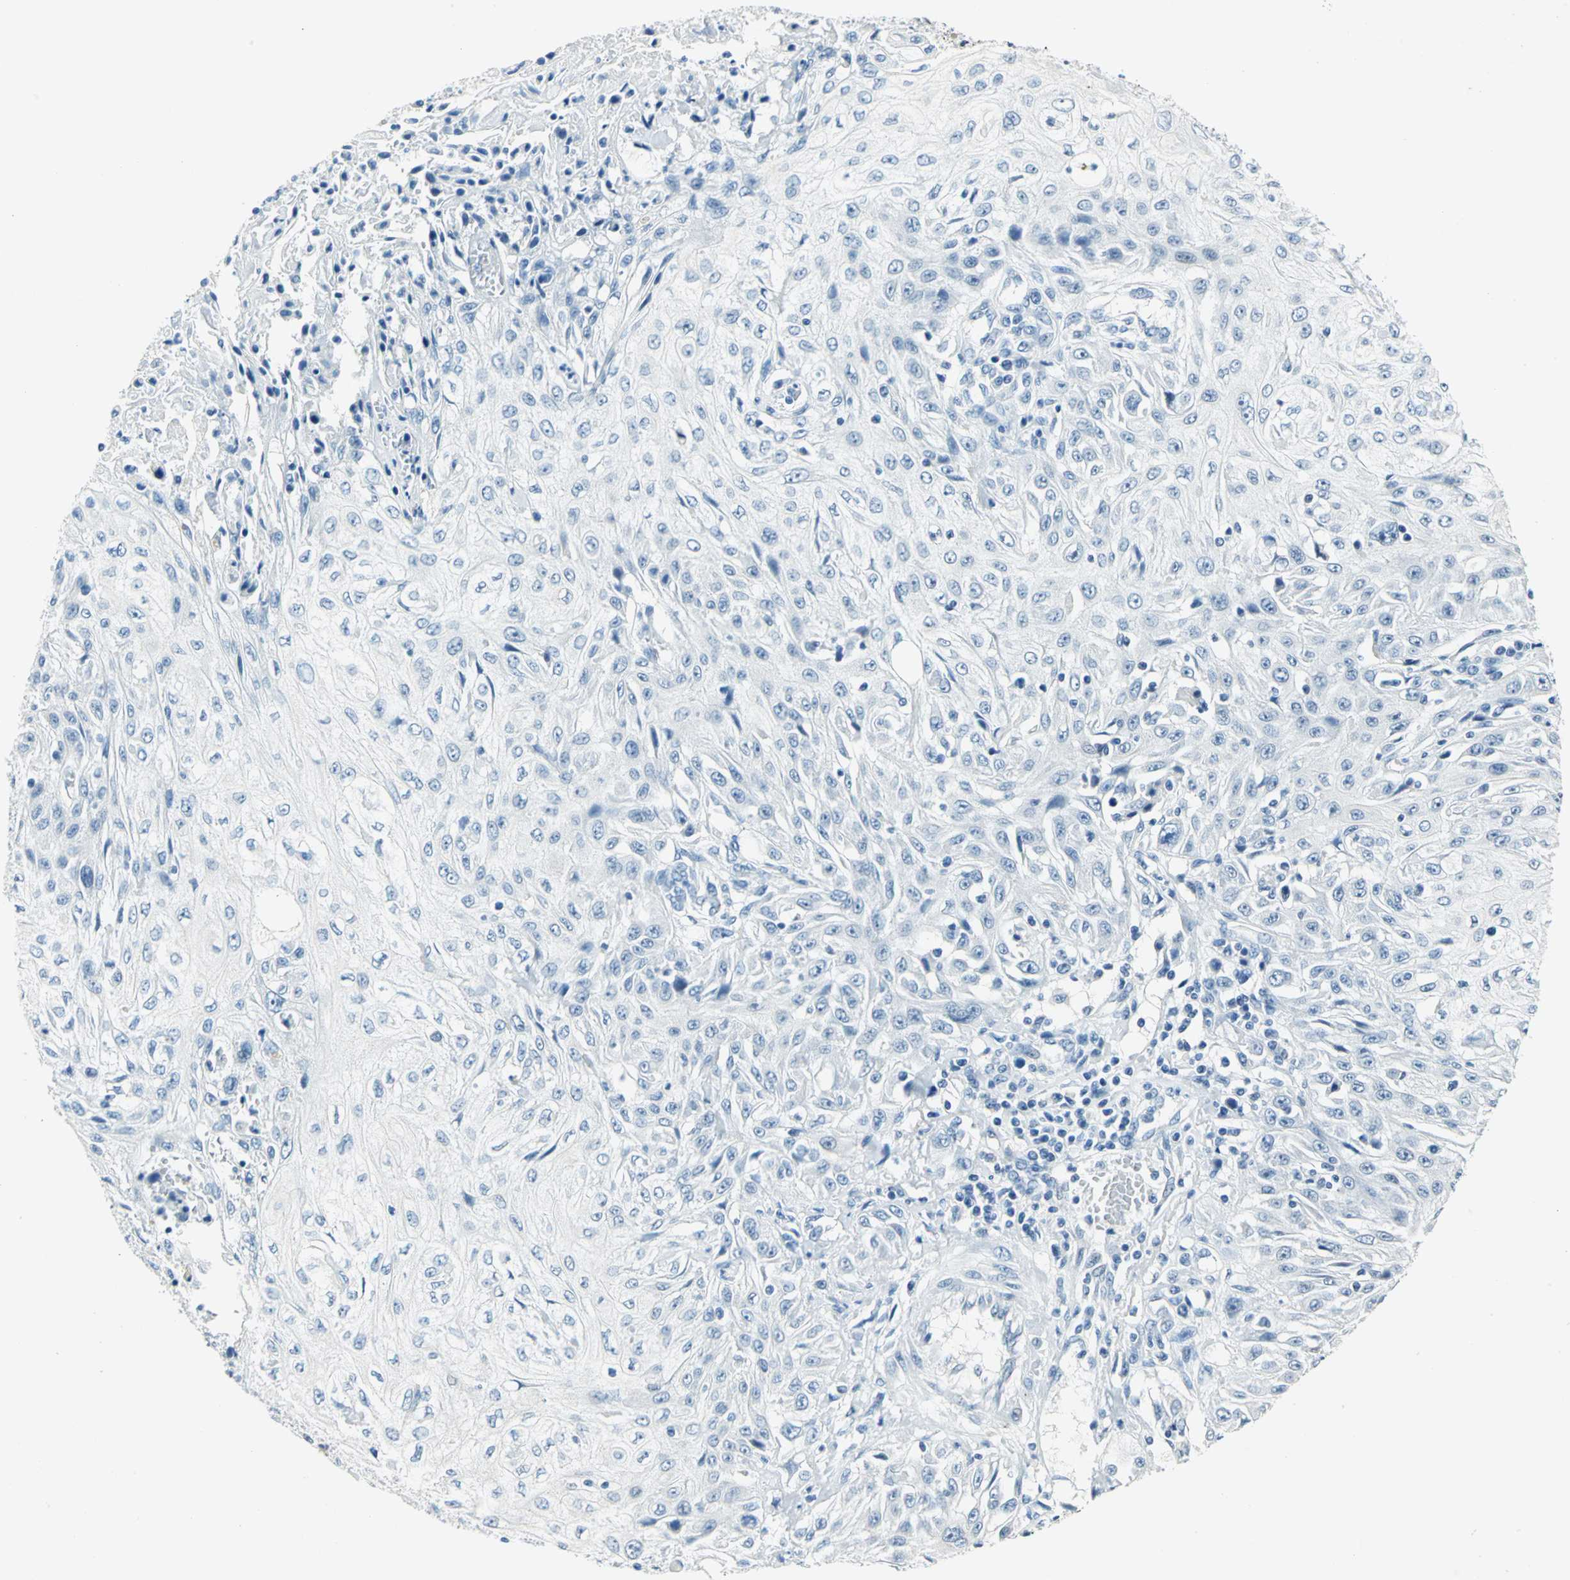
{"staining": {"intensity": "negative", "quantity": "none", "location": "none"}, "tissue": "skin cancer", "cell_type": "Tumor cells", "image_type": "cancer", "snomed": [{"axis": "morphology", "description": "Squamous cell carcinoma, NOS"}, {"axis": "topography", "description": "Skin"}], "caption": "Tumor cells show no significant staining in skin cancer (squamous cell carcinoma). (DAB (3,3'-diaminobenzidine) immunohistochemistry (IHC) with hematoxylin counter stain).", "gene": "RAD17", "patient": {"sex": "male", "age": 75}}